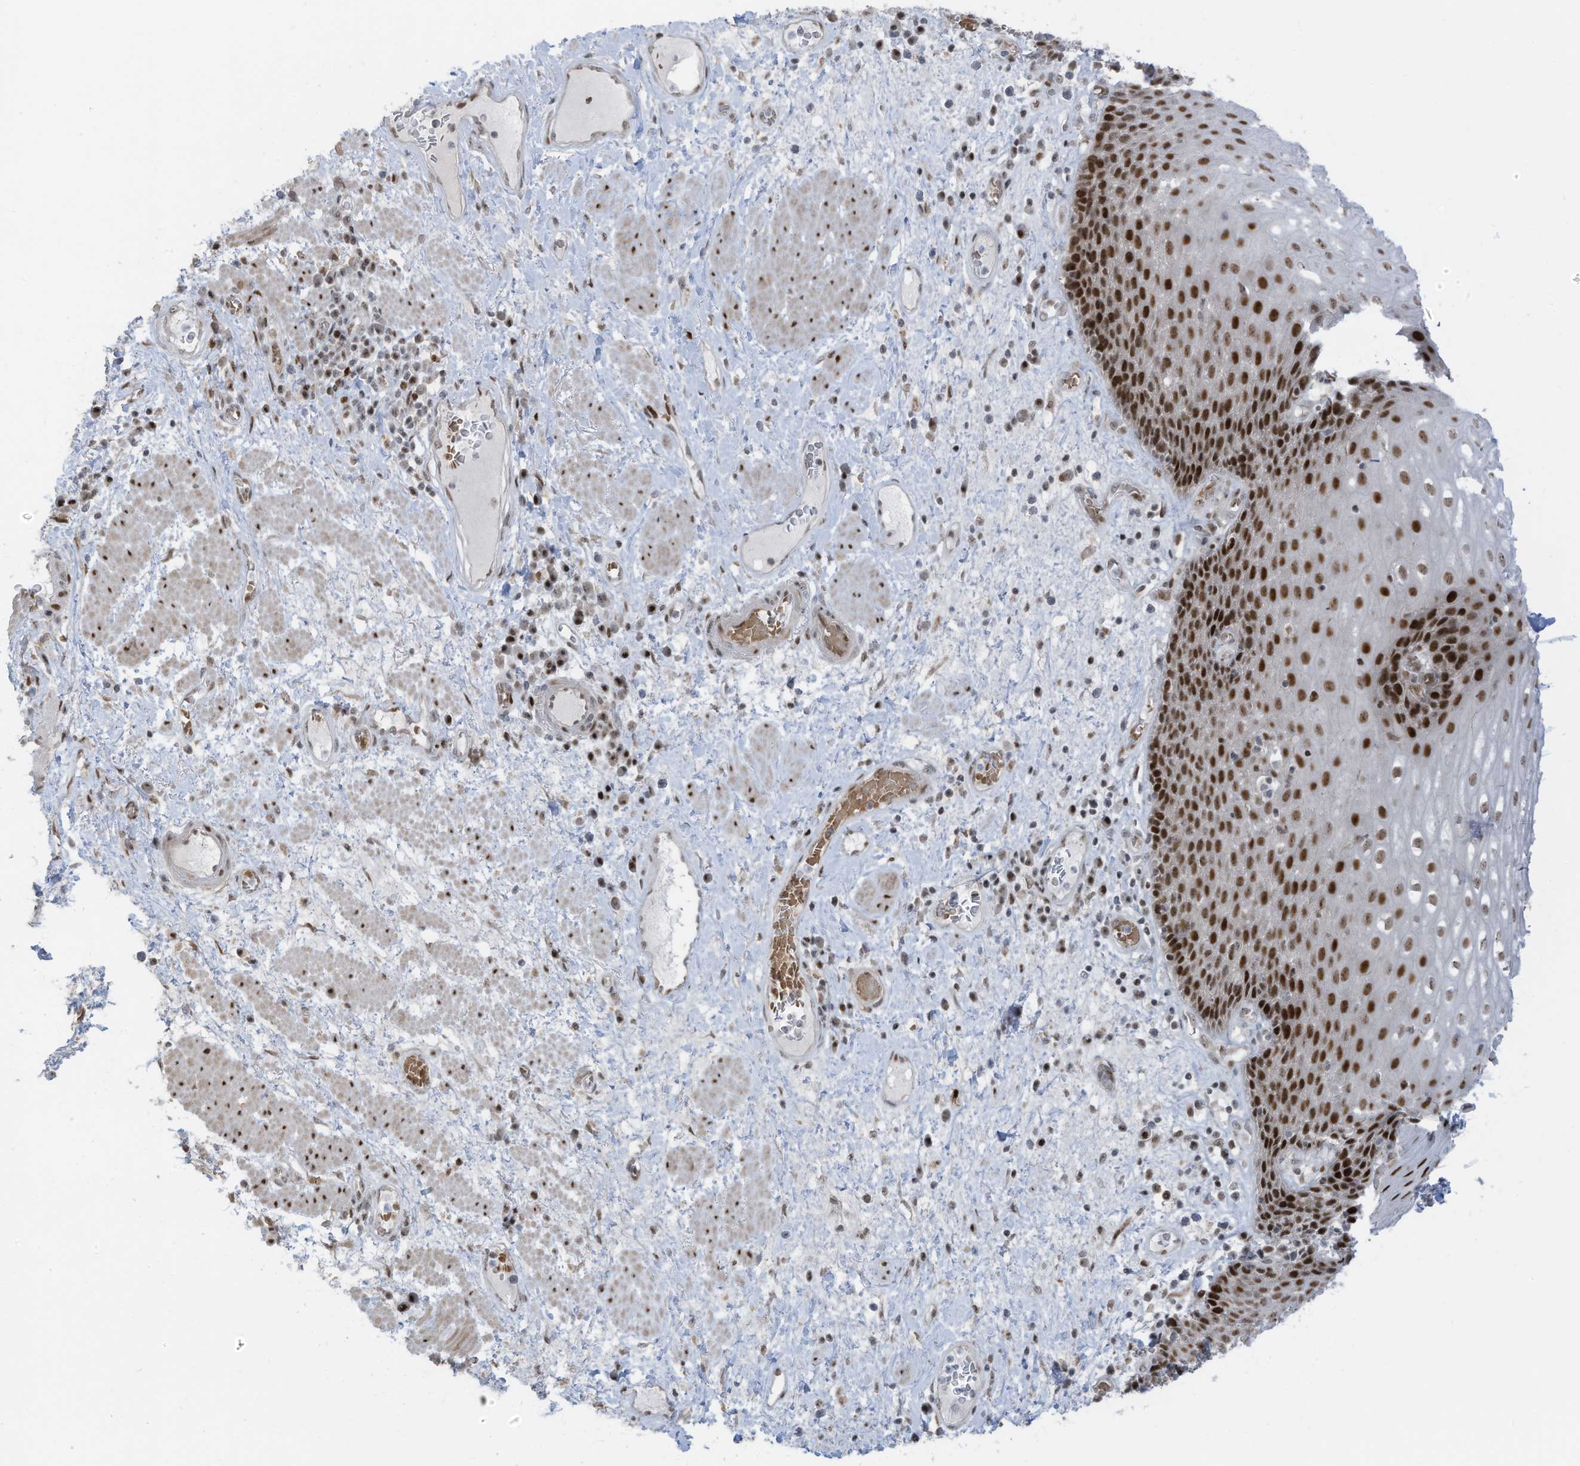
{"staining": {"intensity": "strong", "quantity": "25%-75%", "location": "nuclear"}, "tissue": "esophagus", "cell_type": "Squamous epithelial cells", "image_type": "normal", "snomed": [{"axis": "morphology", "description": "Normal tissue, NOS"}, {"axis": "morphology", "description": "Adenocarcinoma, NOS"}, {"axis": "topography", "description": "Esophagus"}], "caption": "Immunohistochemical staining of unremarkable human esophagus shows high levels of strong nuclear expression in approximately 25%-75% of squamous epithelial cells. (Stains: DAB (3,3'-diaminobenzidine) in brown, nuclei in blue, Microscopy: brightfield microscopy at high magnification).", "gene": "ZCWPW2", "patient": {"sex": "male", "age": 62}}